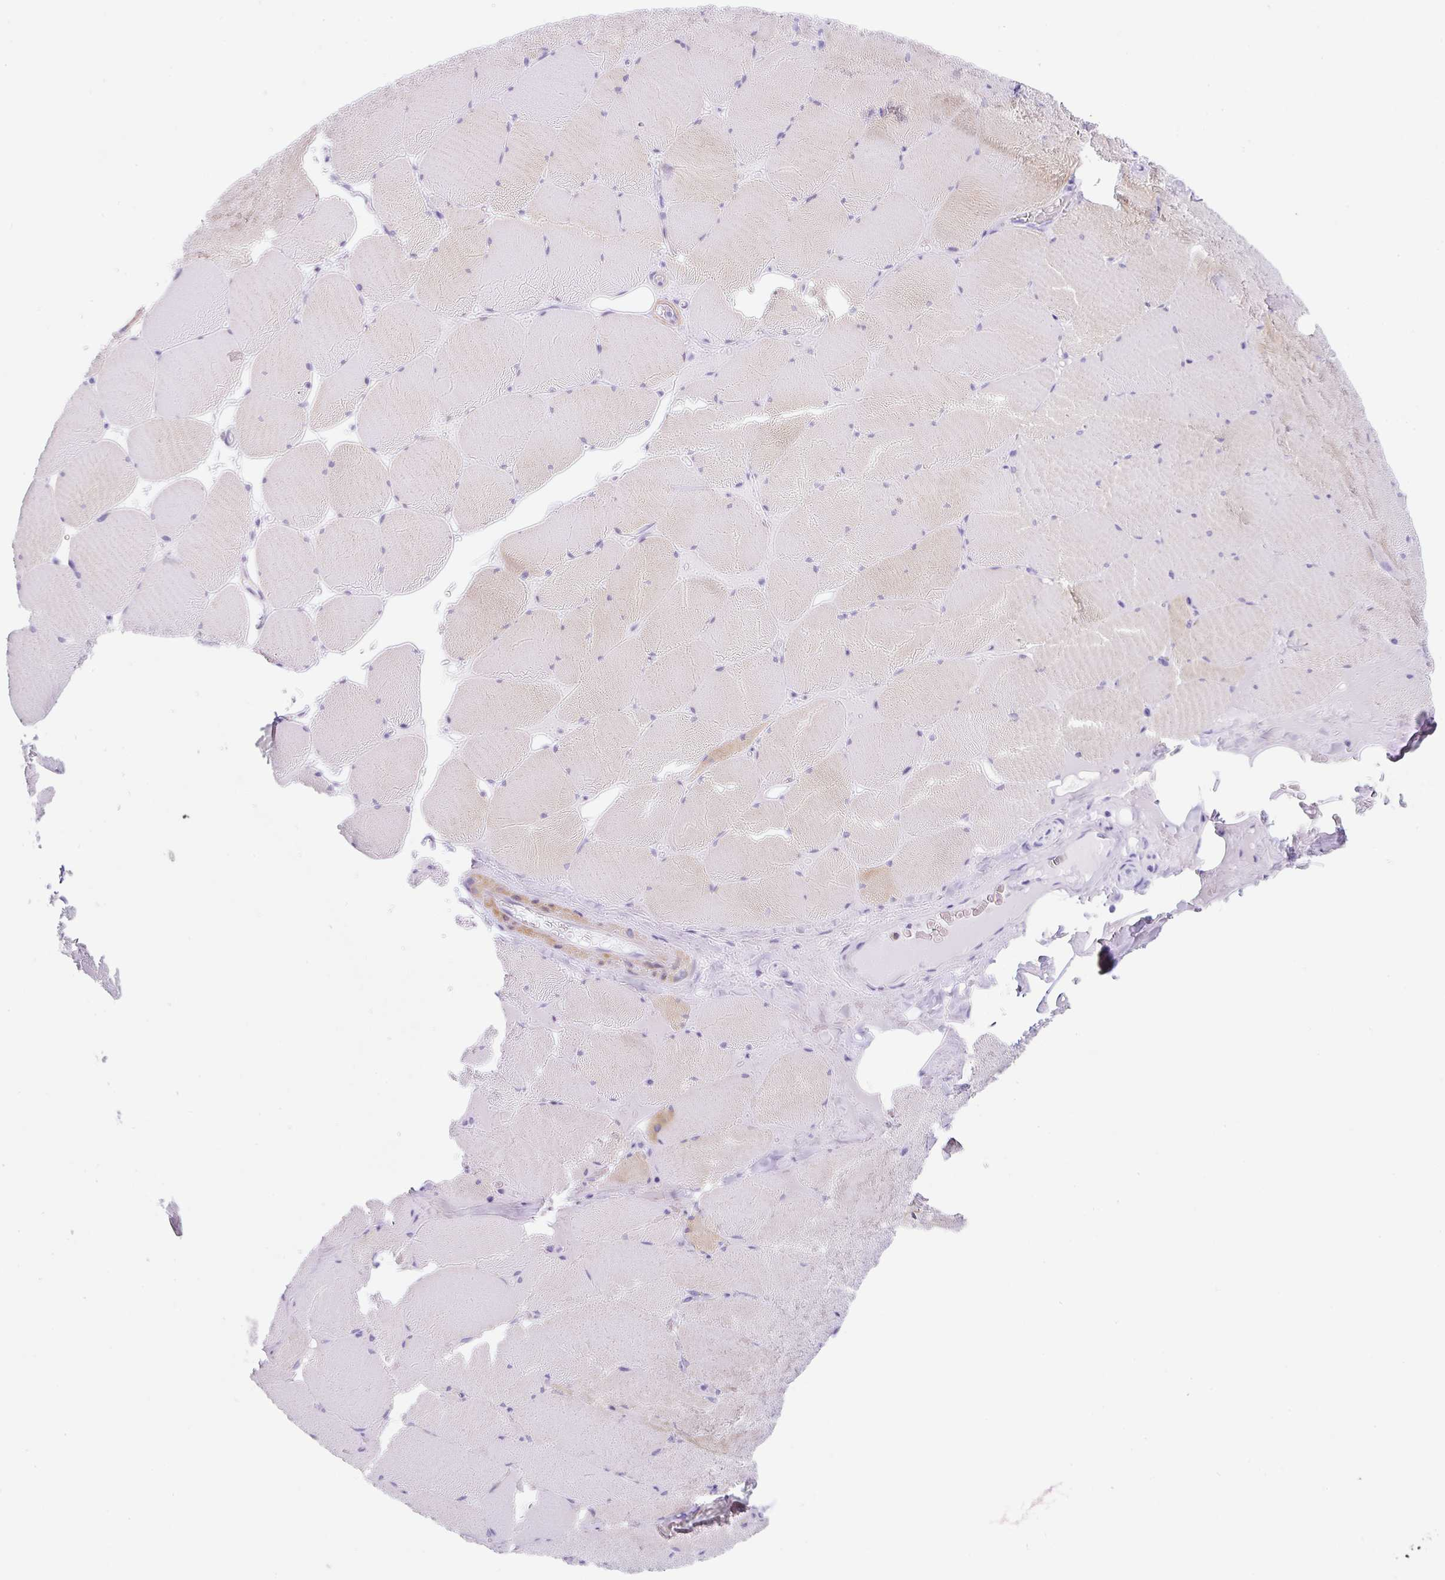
{"staining": {"intensity": "moderate", "quantity": "25%-75%", "location": "cytoplasmic/membranous"}, "tissue": "skeletal muscle", "cell_type": "Myocytes", "image_type": "normal", "snomed": [{"axis": "morphology", "description": "Normal tissue, NOS"}, {"axis": "topography", "description": "Skeletal muscle"}, {"axis": "topography", "description": "Head-Neck"}], "caption": "This micrograph displays immunohistochemistry (IHC) staining of benign skeletal muscle, with medium moderate cytoplasmic/membranous staining in about 25%-75% of myocytes.", "gene": "CLDND2", "patient": {"sex": "male", "age": 66}}